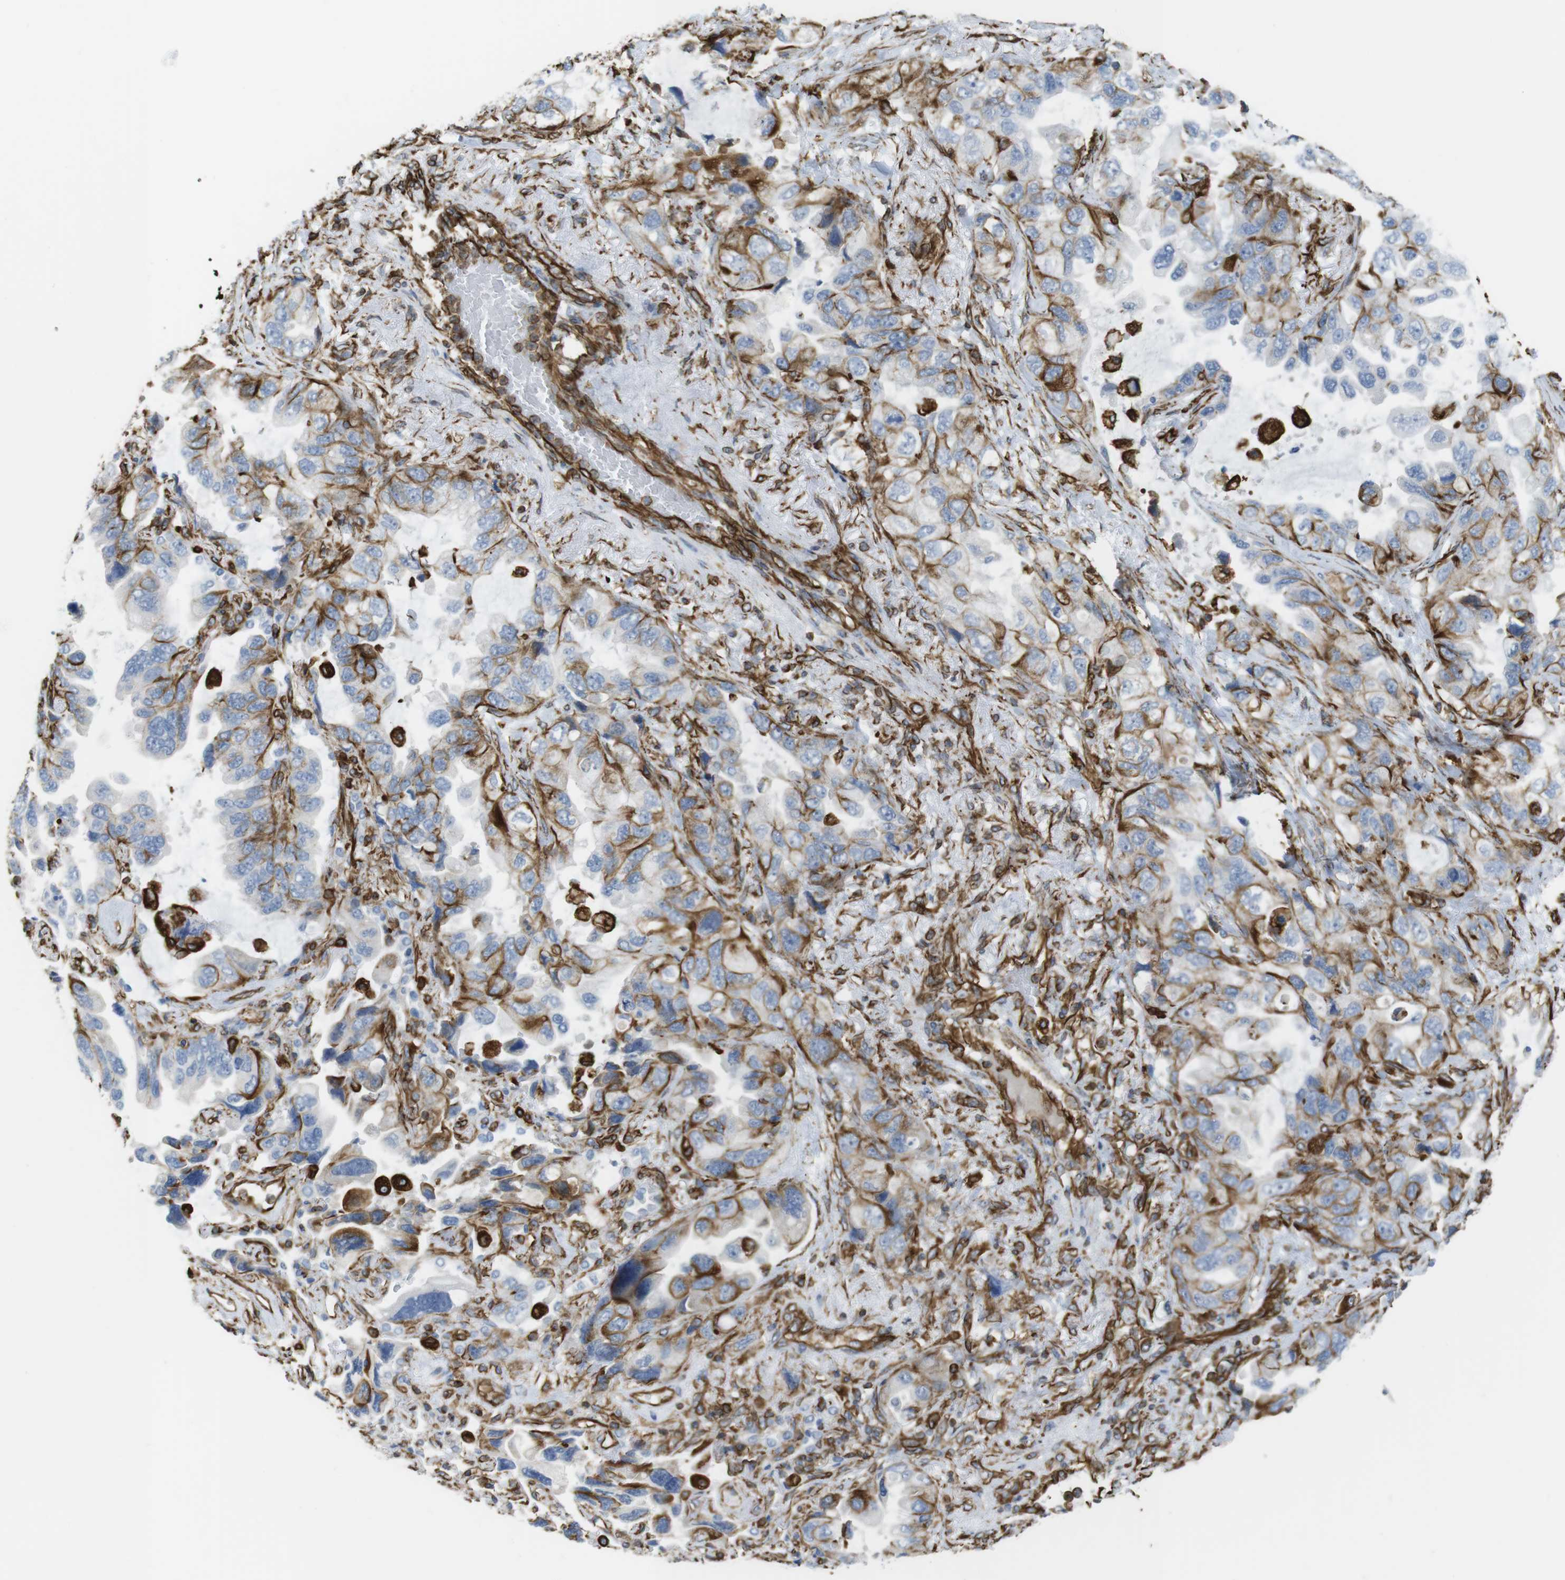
{"staining": {"intensity": "negative", "quantity": "none", "location": "none"}, "tissue": "lung cancer", "cell_type": "Tumor cells", "image_type": "cancer", "snomed": [{"axis": "morphology", "description": "Squamous cell carcinoma, NOS"}, {"axis": "topography", "description": "Lung"}], "caption": "Tumor cells show no significant protein positivity in lung squamous cell carcinoma.", "gene": "RALGPS1", "patient": {"sex": "female", "age": 73}}